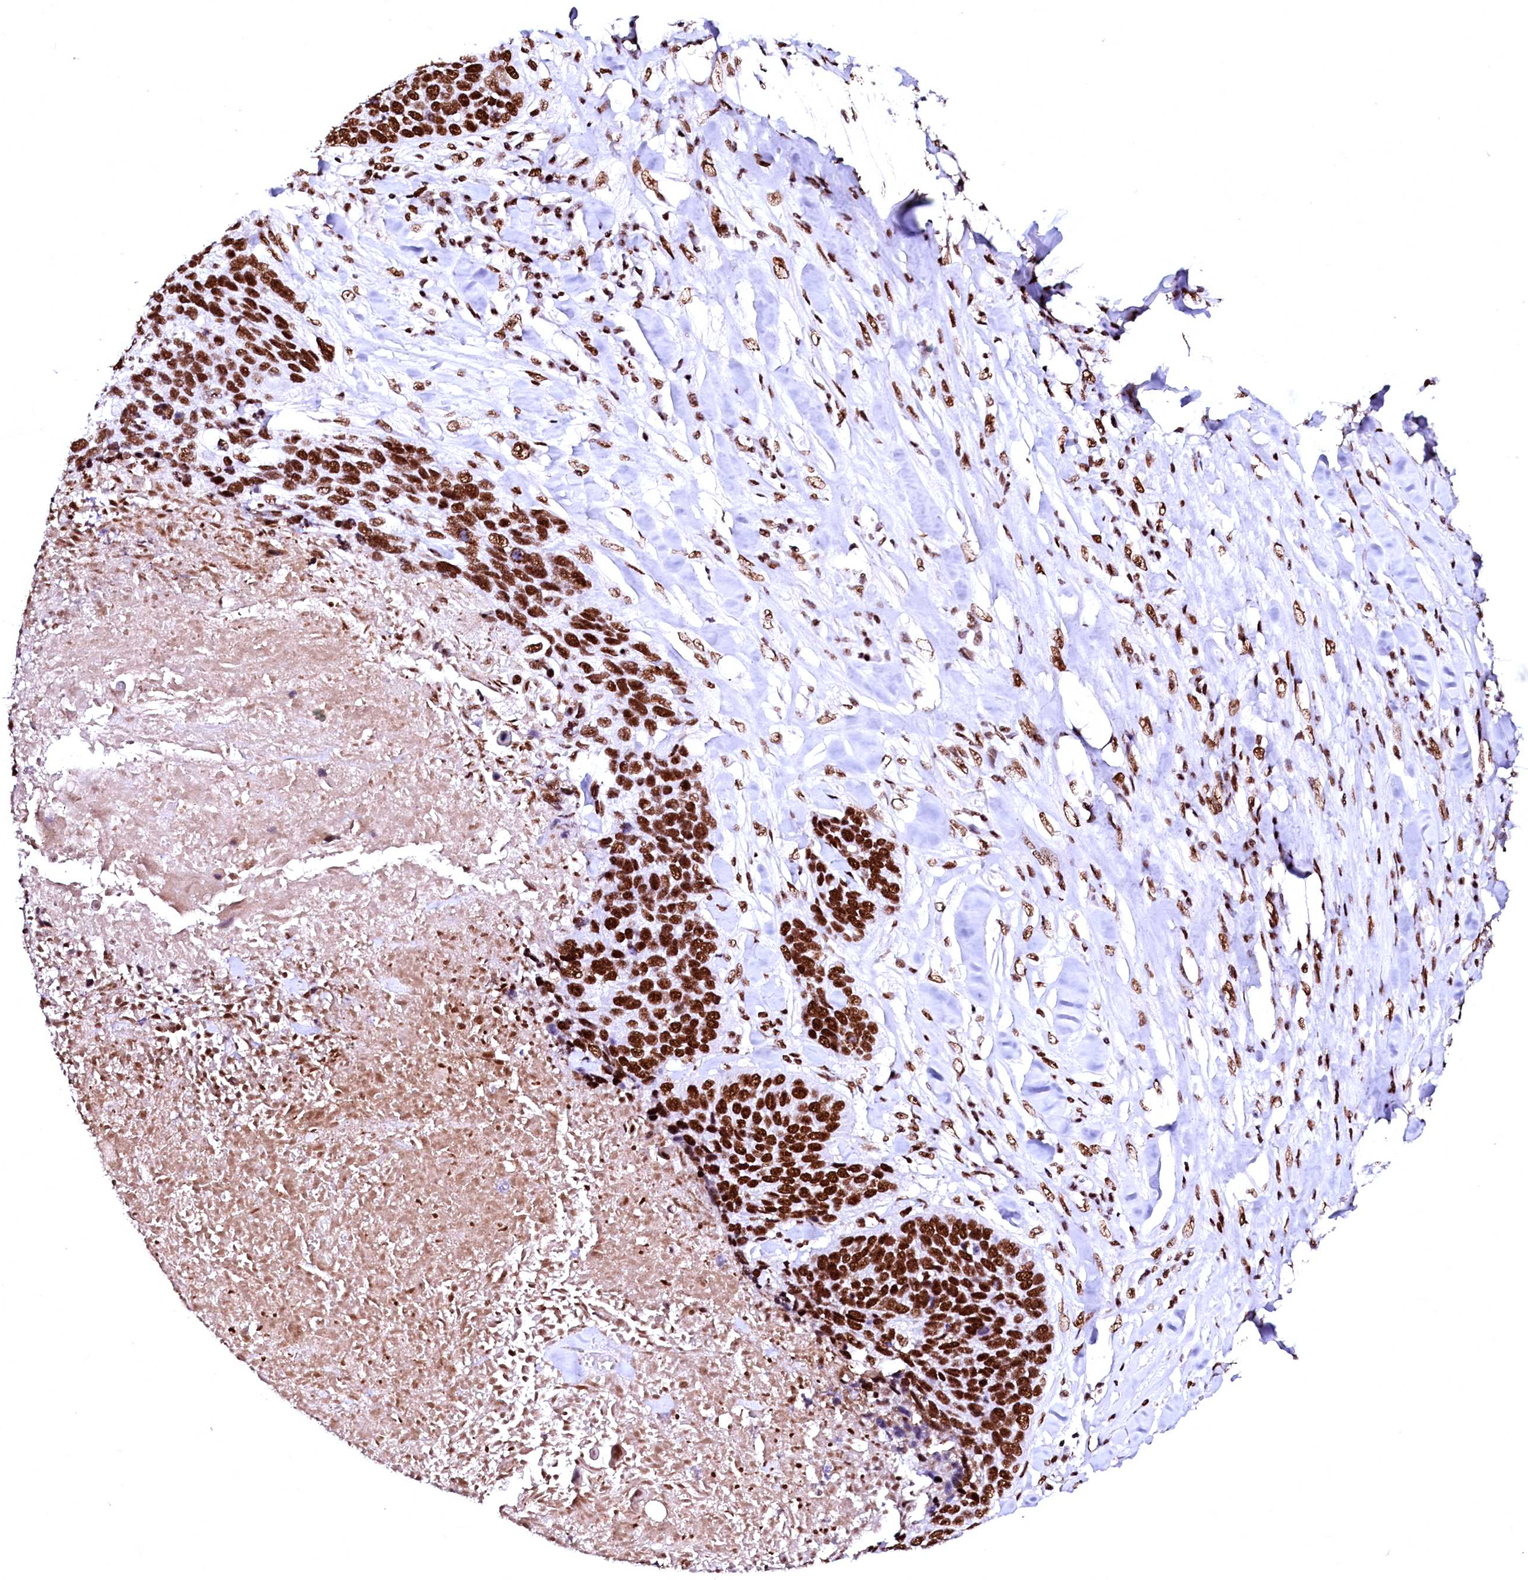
{"staining": {"intensity": "strong", "quantity": ">75%", "location": "nuclear"}, "tissue": "lung cancer", "cell_type": "Tumor cells", "image_type": "cancer", "snomed": [{"axis": "morphology", "description": "Squamous cell carcinoma, NOS"}, {"axis": "topography", "description": "Lung"}], "caption": "Immunohistochemical staining of human lung cancer exhibits high levels of strong nuclear positivity in about >75% of tumor cells.", "gene": "CPSF6", "patient": {"sex": "male", "age": 66}}